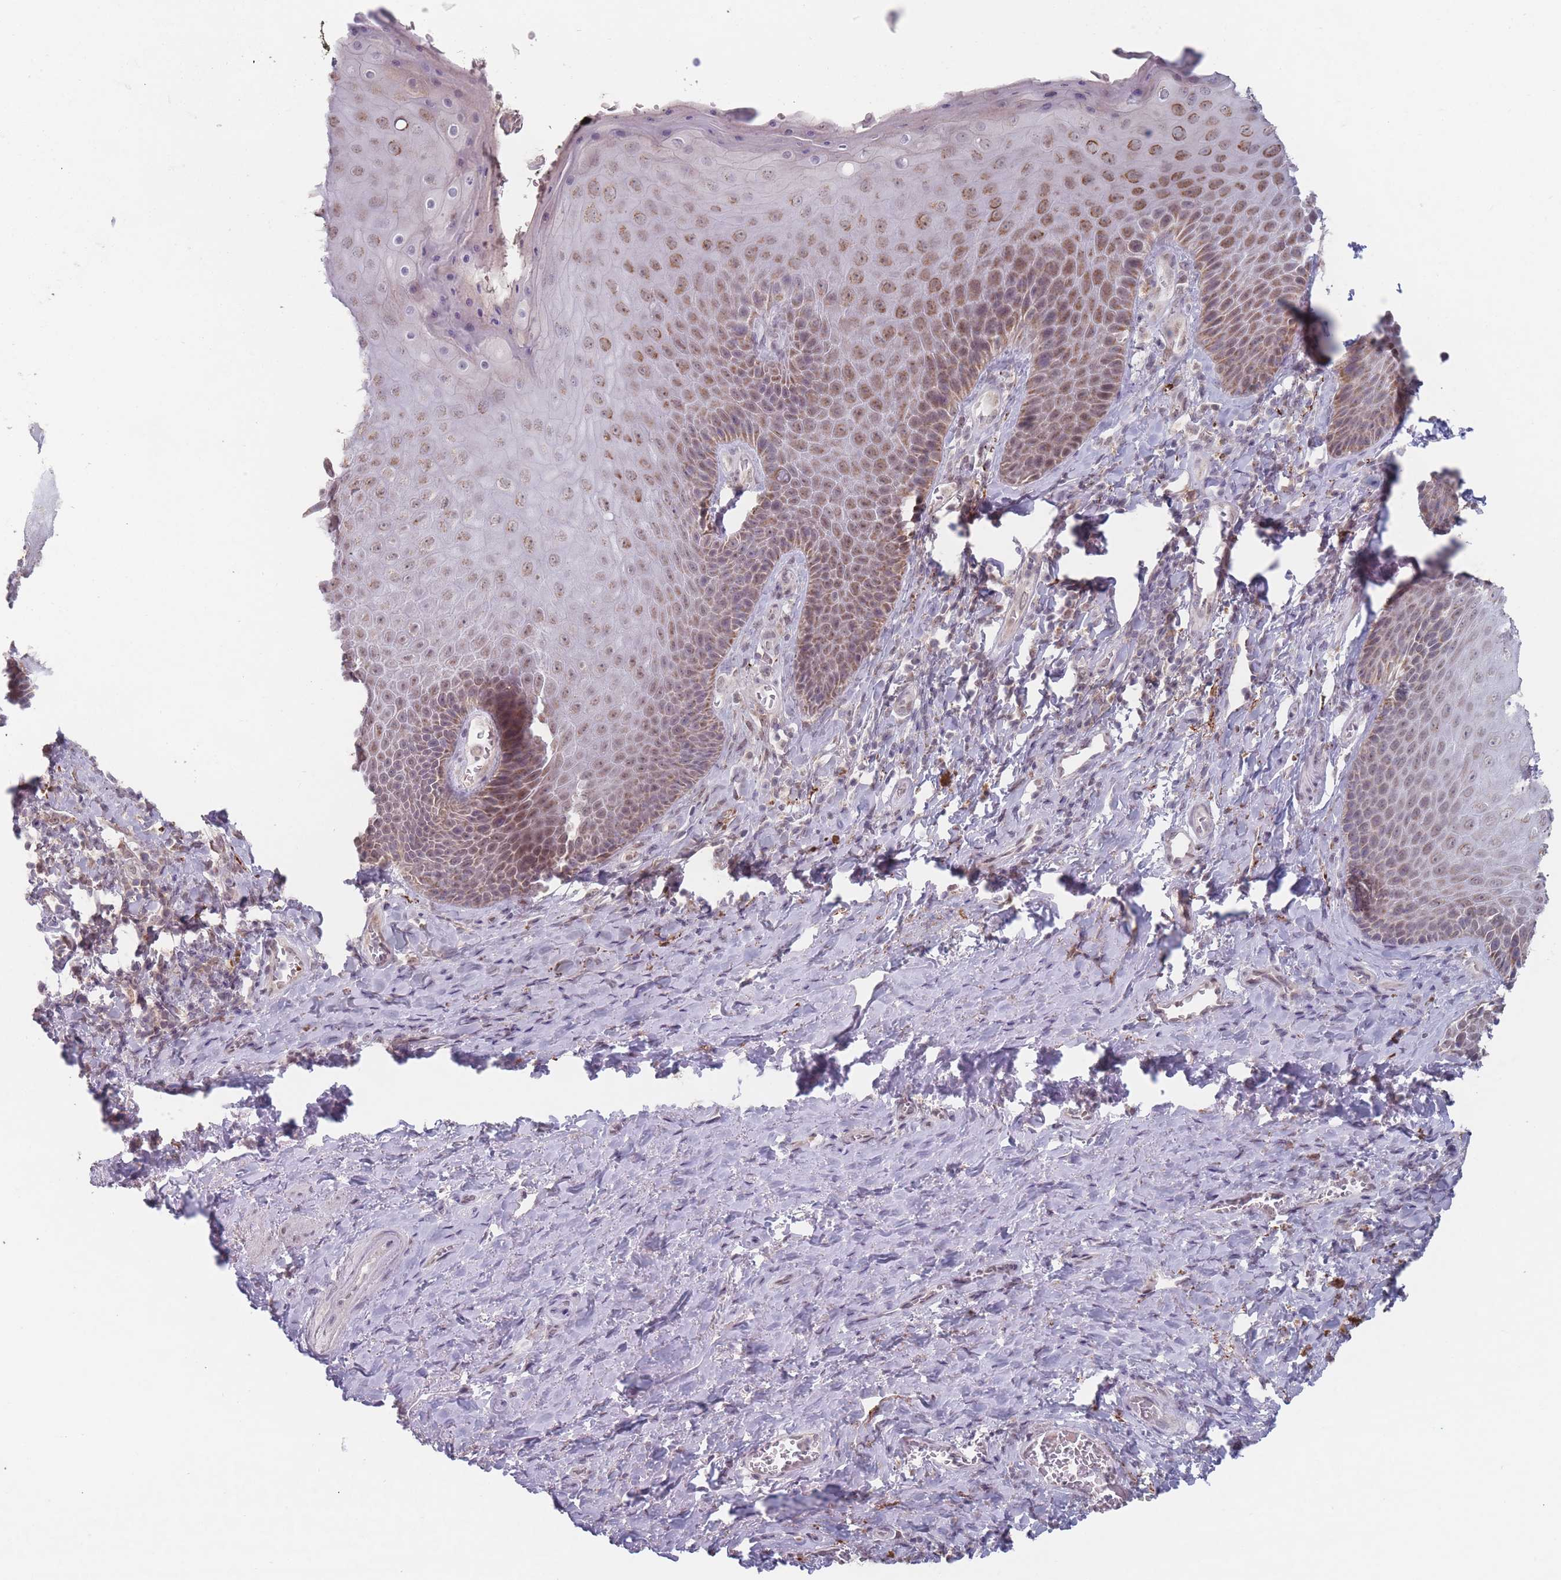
{"staining": {"intensity": "moderate", "quantity": "25%-75%", "location": "cytoplasmic/membranous,nuclear"}, "tissue": "skin", "cell_type": "Epidermal cells", "image_type": "normal", "snomed": [{"axis": "morphology", "description": "Normal tissue, NOS"}, {"axis": "topography", "description": "Anal"}, {"axis": "topography", "description": "Peripheral nerve tissue"}], "caption": "Human skin stained with a brown dye demonstrates moderate cytoplasmic/membranous,nuclear positive expression in about 25%-75% of epidermal cells.", "gene": "PEX7", "patient": {"sex": "male", "age": 53}}